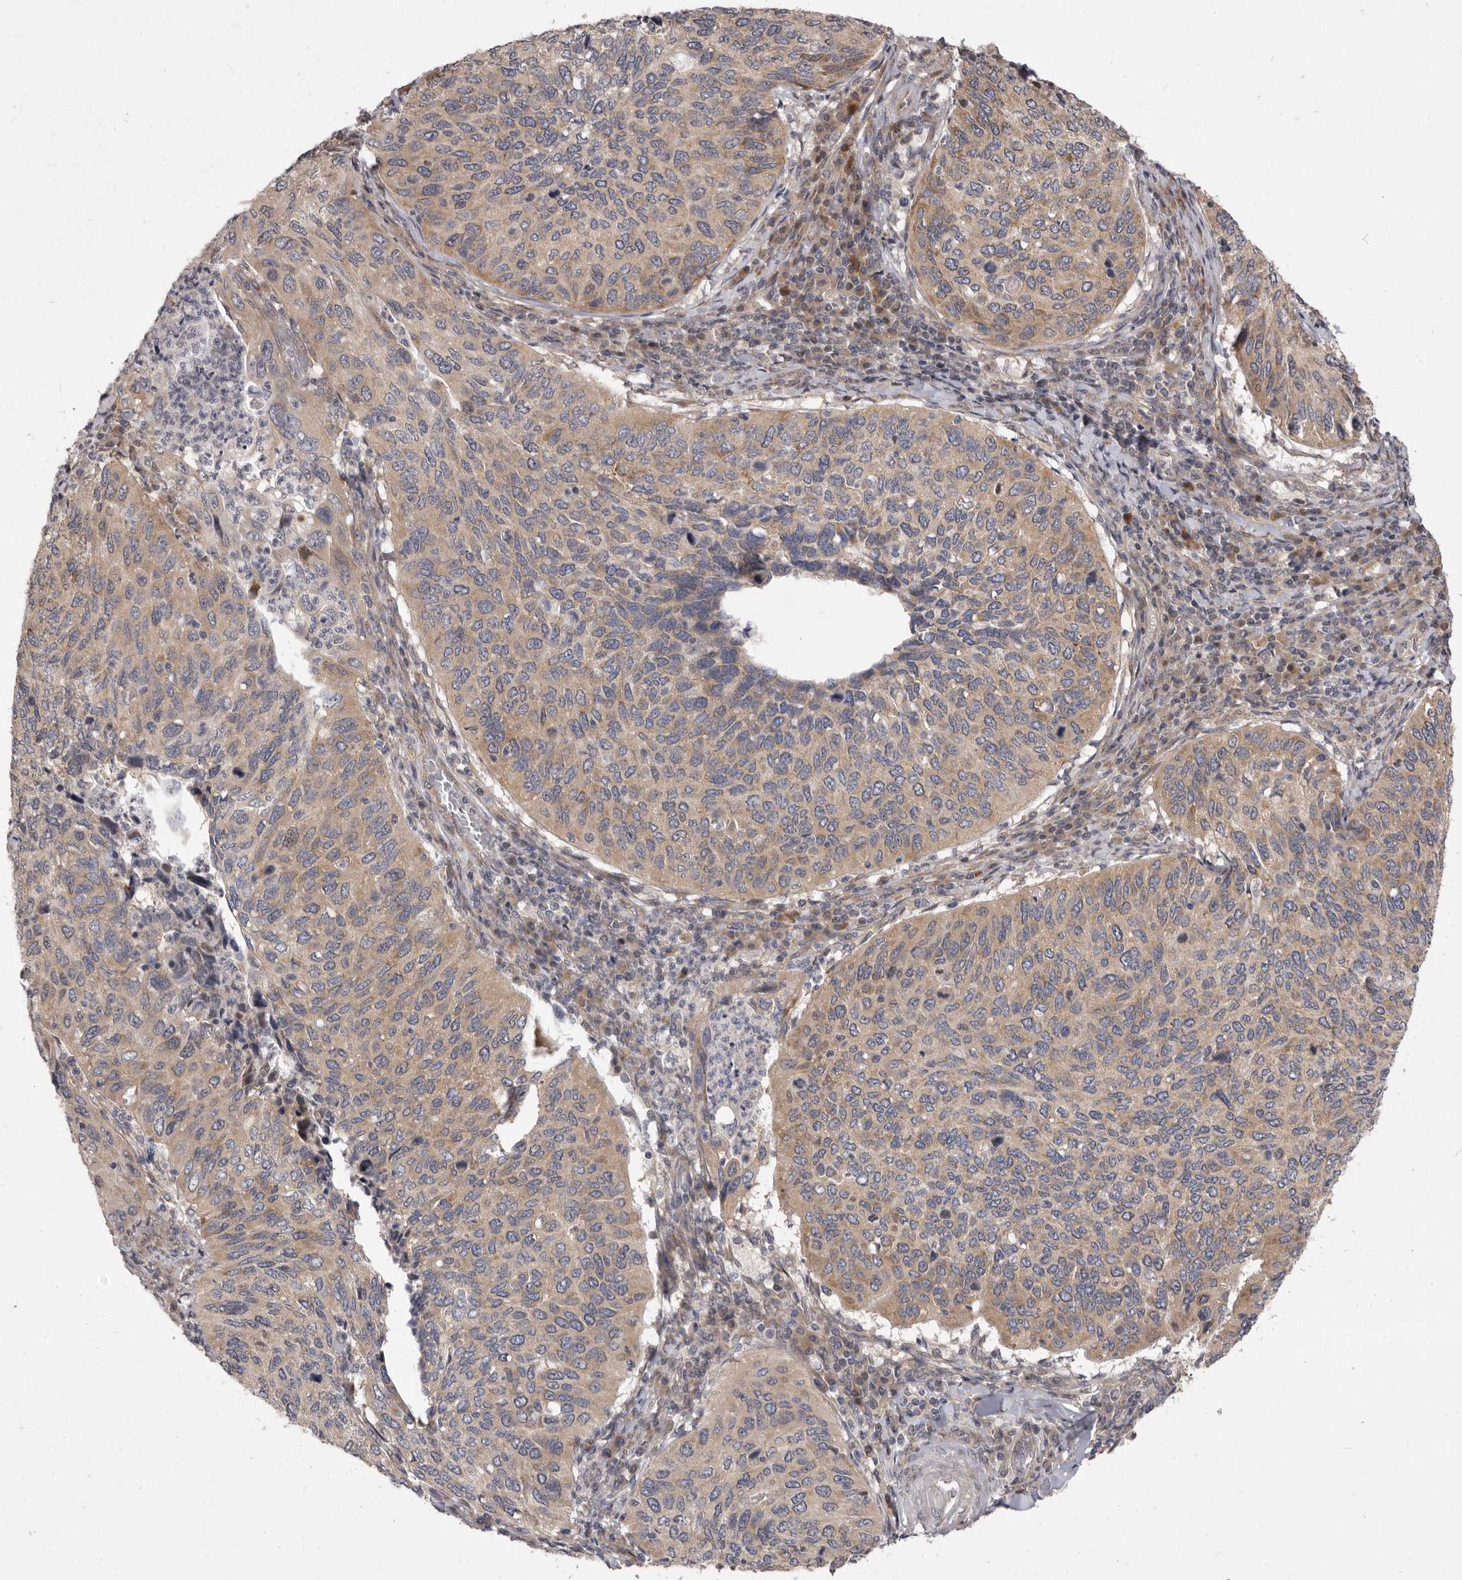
{"staining": {"intensity": "weak", "quantity": ">75%", "location": "cytoplasmic/membranous"}, "tissue": "cervical cancer", "cell_type": "Tumor cells", "image_type": "cancer", "snomed": [{"axis": "morphology", "description": "Squamous cell carcinoma, NOS"}, {"axis": "topography", "description": "Cervix"}], "caption": "A micrograph showing weak cytoplasmic/membranous positivity in about >75% of tumor cells in cervical squamous cell carcinoma, as visualized by brown immunohistochemical staining.", "gene": "TBC1D8B", "patient": {"sex": "female", "age": 38}}